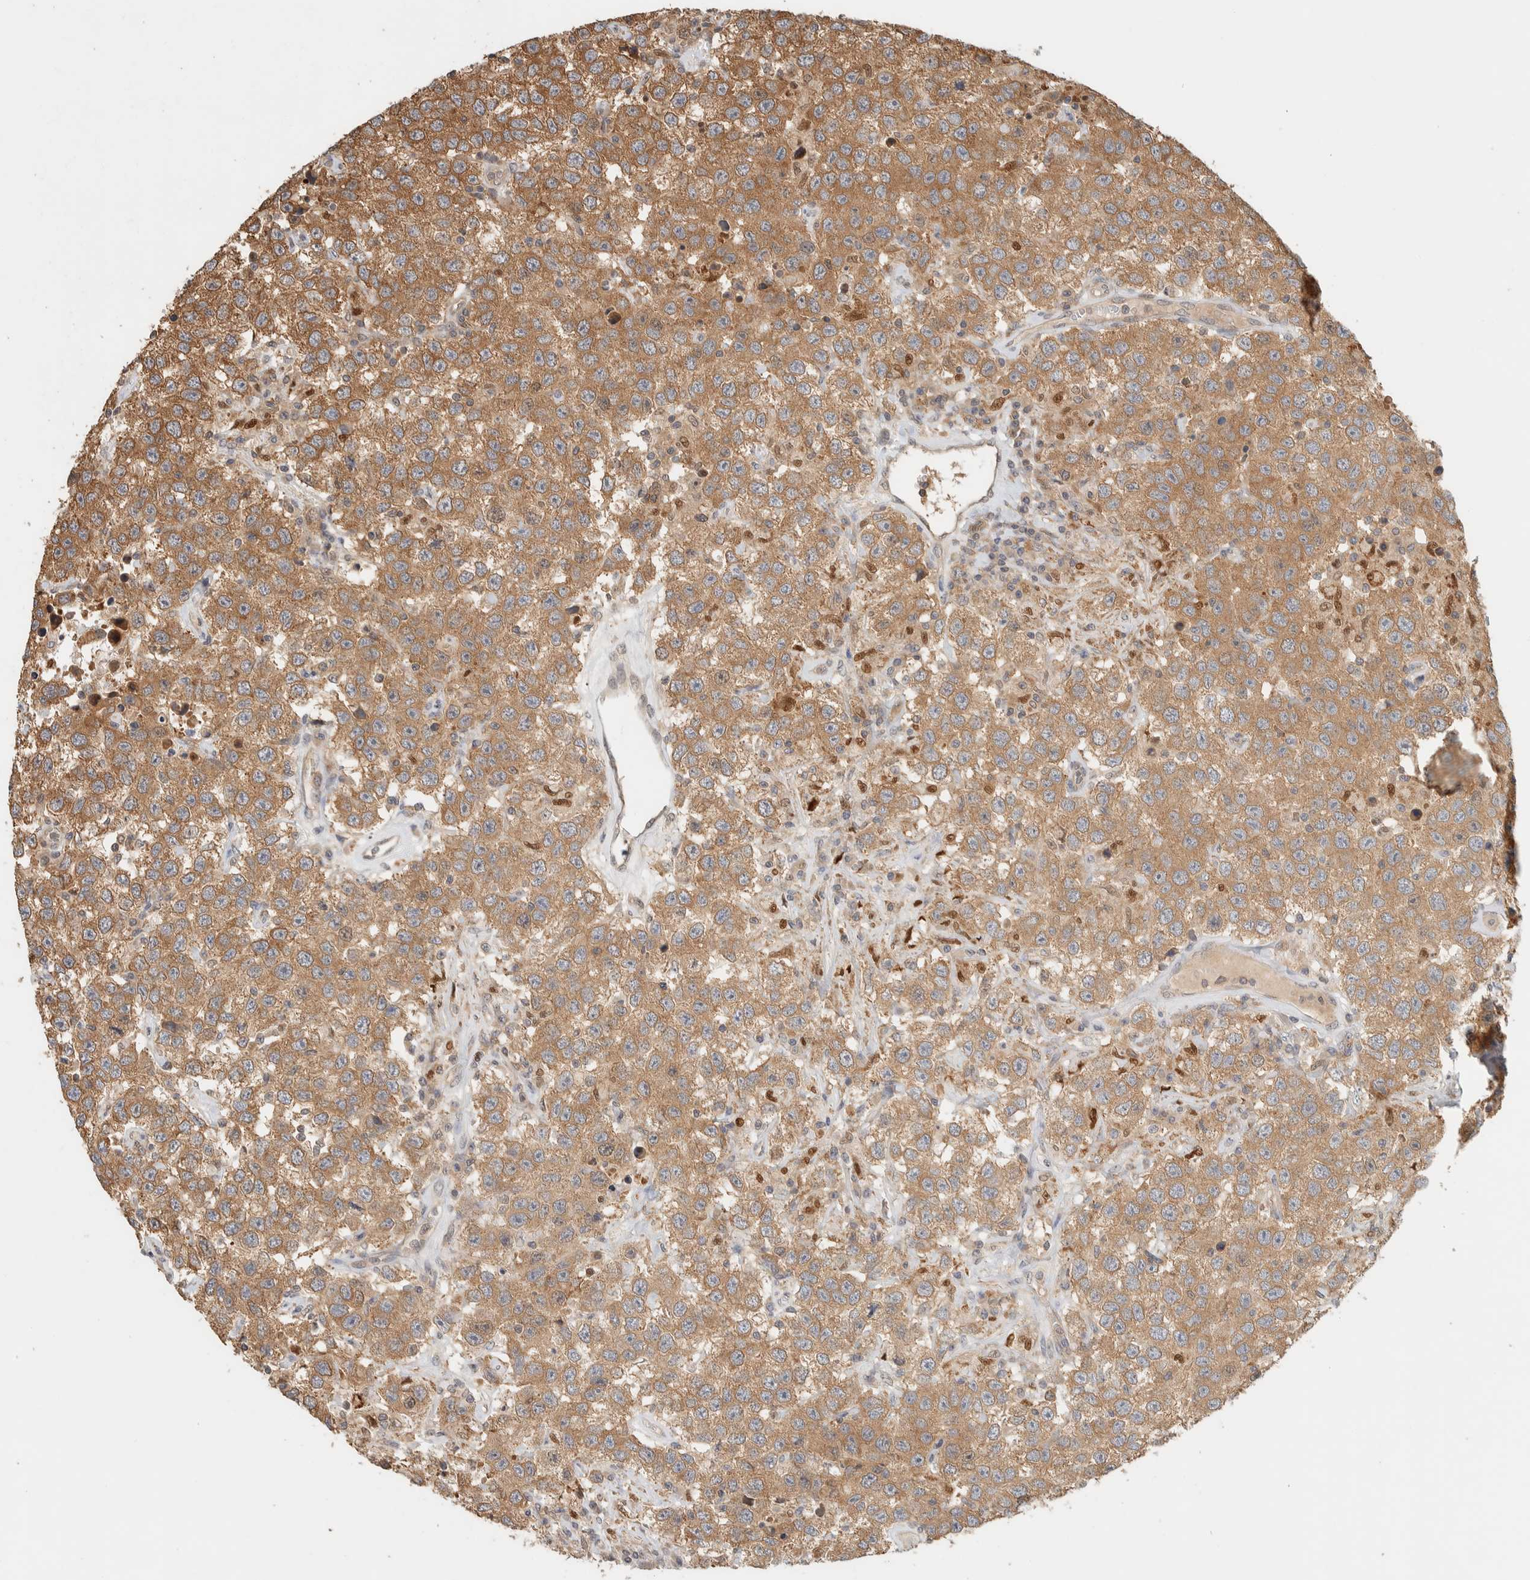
{"staining": {"intensity": "moderate", "quantity": ">75%", "location": "cytoplasmic/membranous"}, "tissue": "testis cancer", "cell_type": "Tumor cells", "image_type": "cancer", "snomed": [{"axis": "morphology", "description": "Seminoma, NOS"}, {"axis": "topography", "description": "Testis"}], "caption": "Immunohistochemistry (IHC) micrograph of testis cancer stained for a protein (brown), which displays medium levels of moderate cytoplasmic/membranous positivity in about >75% of tumor cells.", "gene": "ADSS2", "patient": {"sex": "male", "age": 41}}